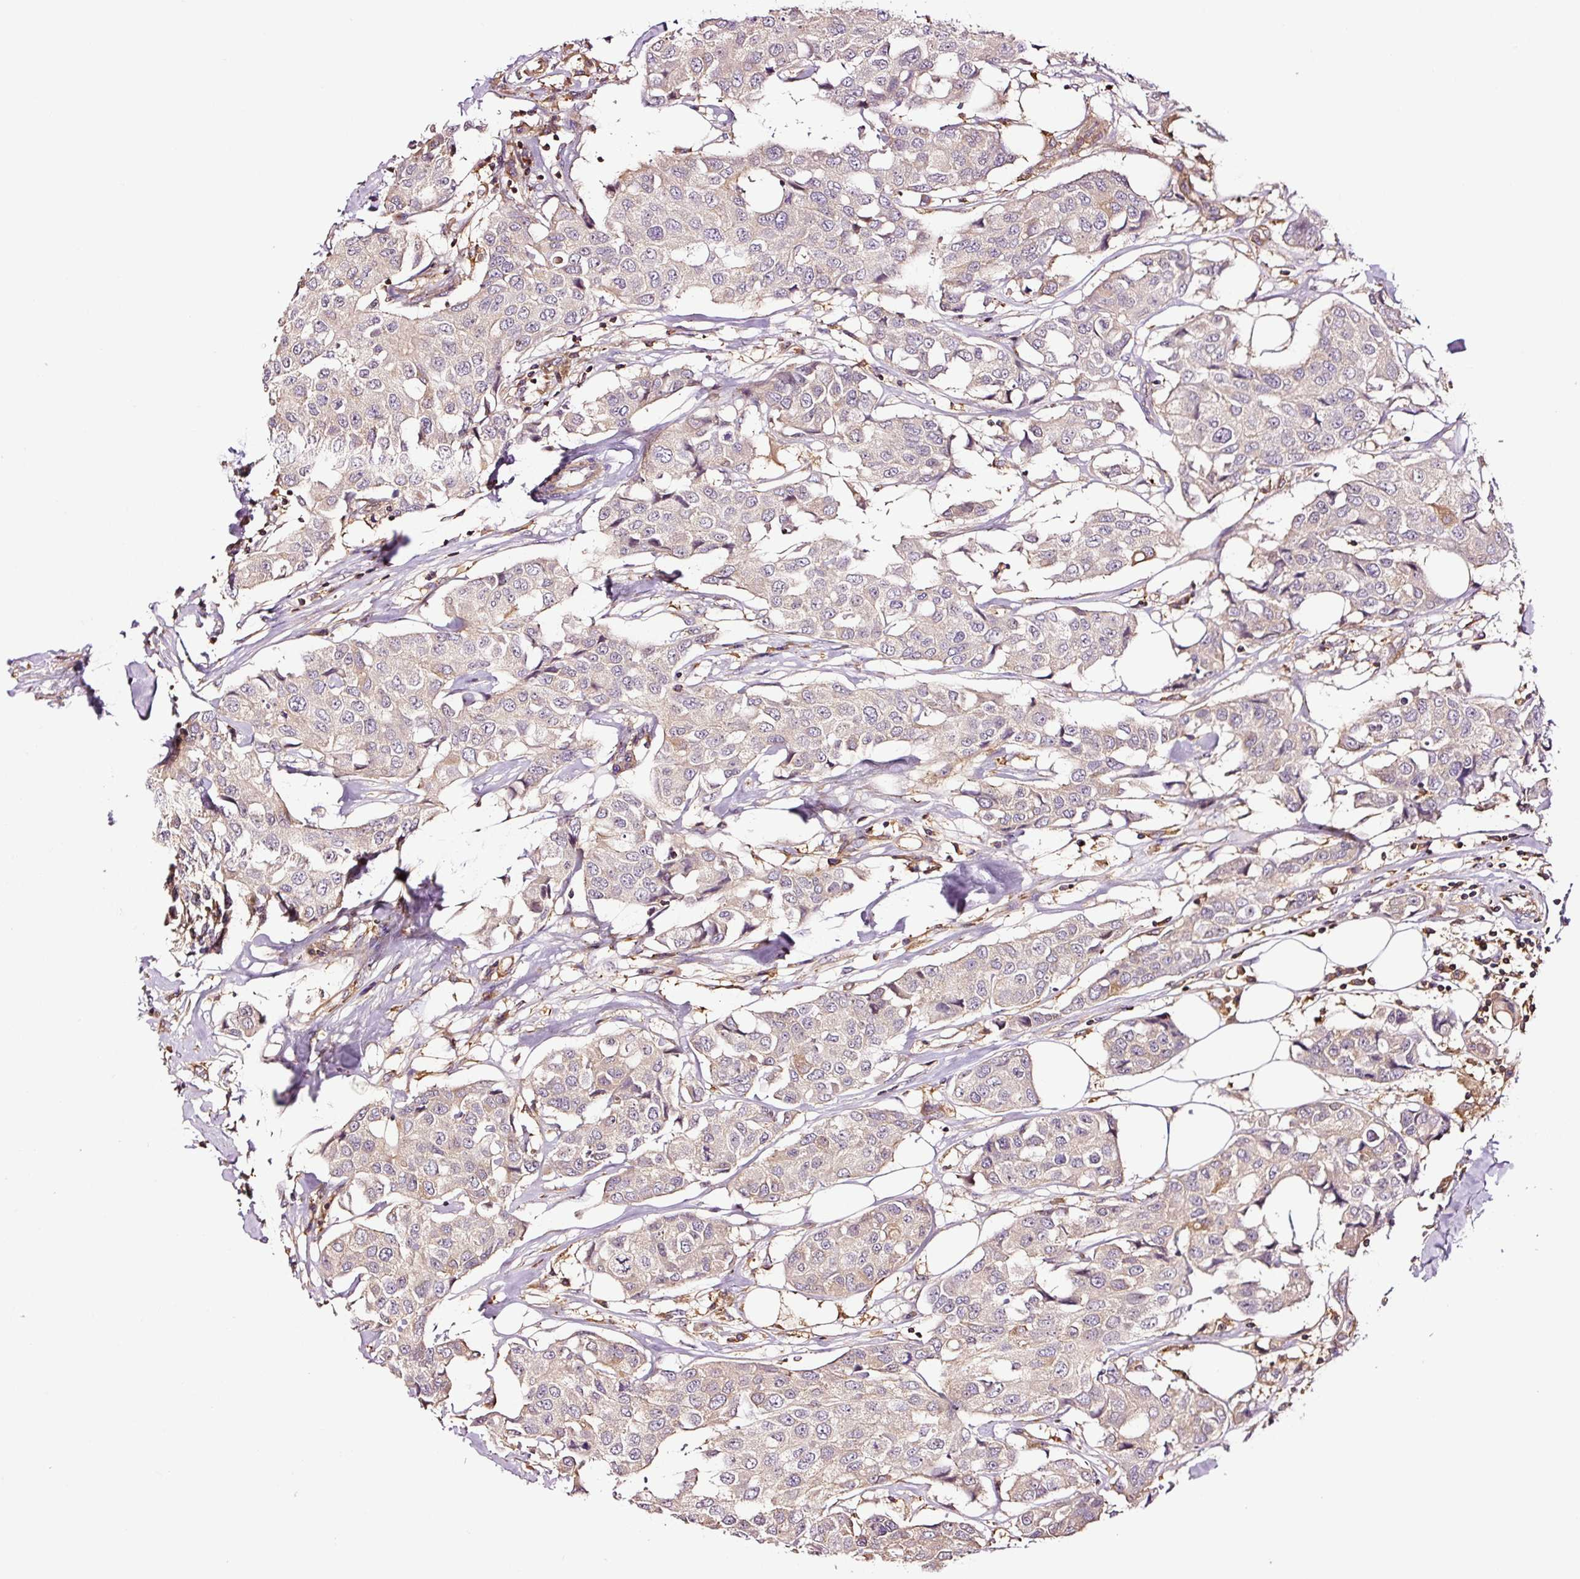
{"staining": {"intensity": "negative", "quantity": "none", "location": "none"}, "tissue": "breast cancer", "cell_type": "Tumor cells", "image_type": "cancer", "snomed": [{"axis": "morphology", "description": "Duct carcinoma"}, {"axis": "topography", "description": "Breast"}], "caption": "The image demonstrates no significant expression in tumor cells of breast invasive ductal carcinoma.", "gene": "METAP1", "patient": {"sex": "female", "age": 80}}